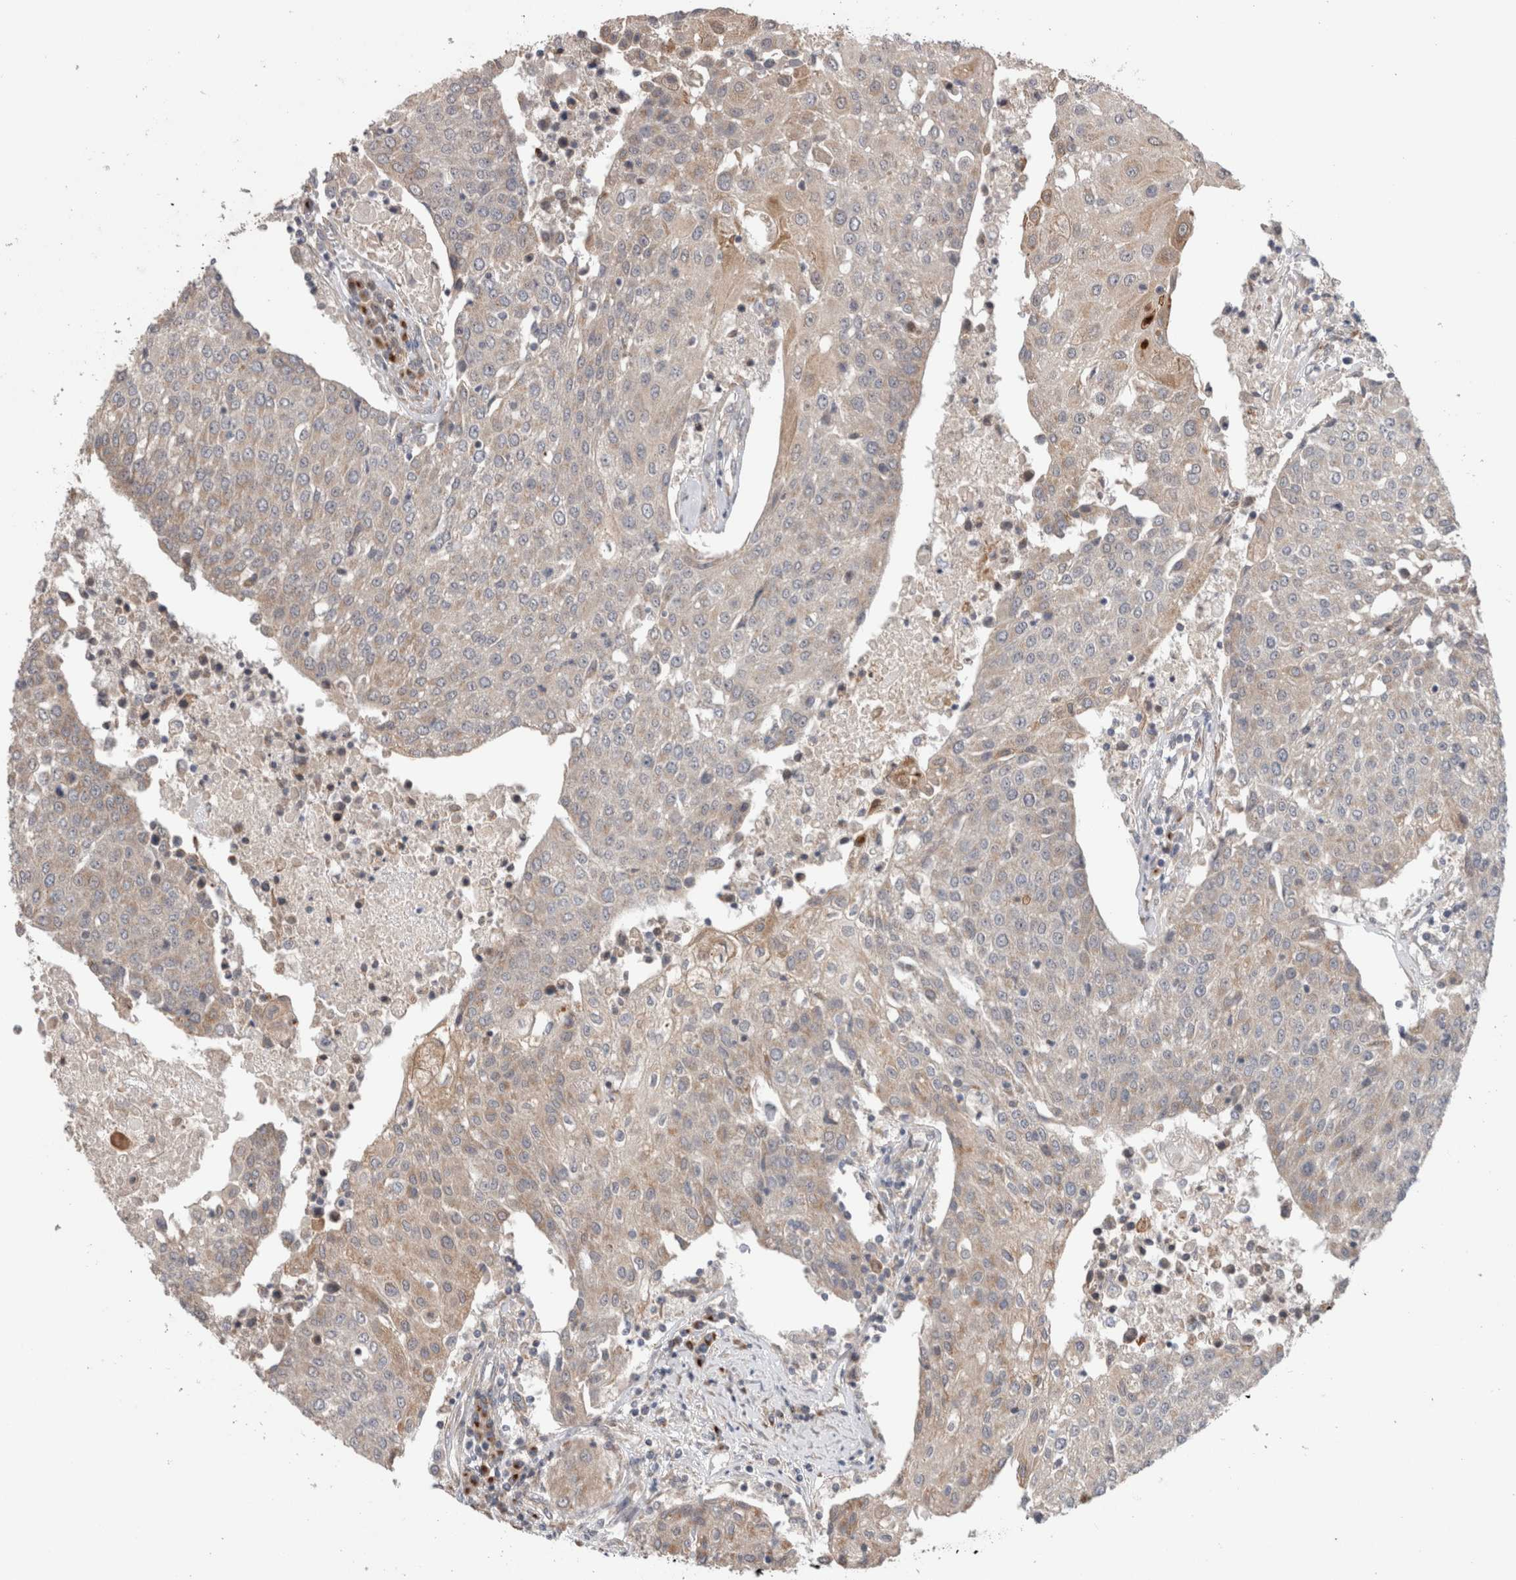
{"staining": {"intensity": "moderate", "quantity": "<25%", "location": "cytoplasmic/membranous"}, "tissue": "urothelial cancer", "cell_type": "Tumor cells", "image_type": "cancer", "snomed": [{"axis": "morphology", "description": "Urothelial carcinoma, High grade"}, {"axis": "topography", "description": "Urinary bladder"}], "caption": "Human urothelial cancer stained with a protein marker demonstrates moderate staining in tumor cells.", "gene": "TRIM5", "patient": {"sex": "female", "age": 85}}